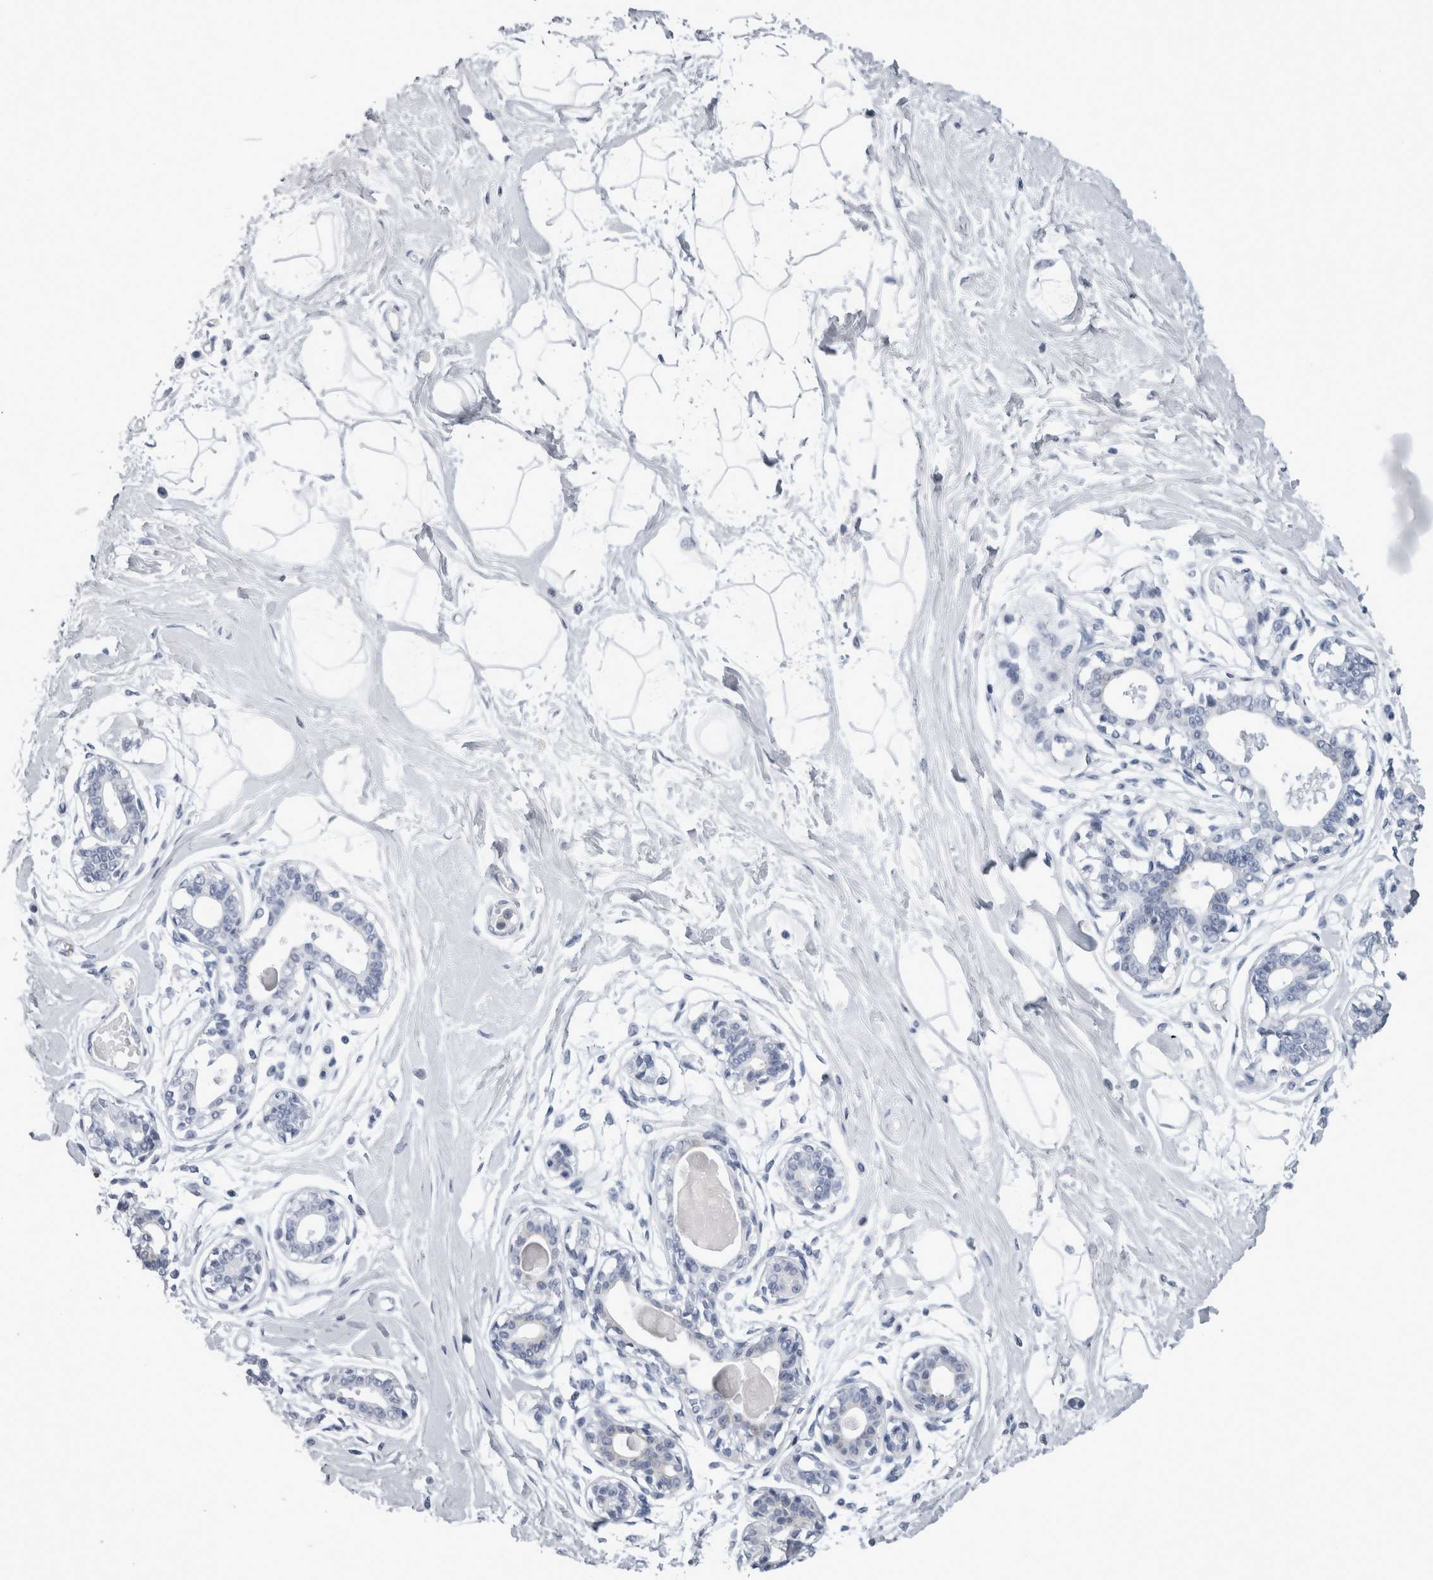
{"staining": {"intensity": "negative", "quantity": "none", "location": "none"}, "tissue": "breast", "cell_type": "Adipocytes", "image_type": "normal", "snomed": [{"axis": "morphology", "description": "Normal tissue, NOS"}, {"axis": "topography", "description": "Breast"}], "caption": "Immunohistochemical staining of normal human breast displays no significant staining in adipocytes. The staining is performed using DAB brown chromogen with nuclei counter-stained in using hematoxylin.", "gene": "ALDH8A1", "patient": {"sex": "female", "age": 45}}